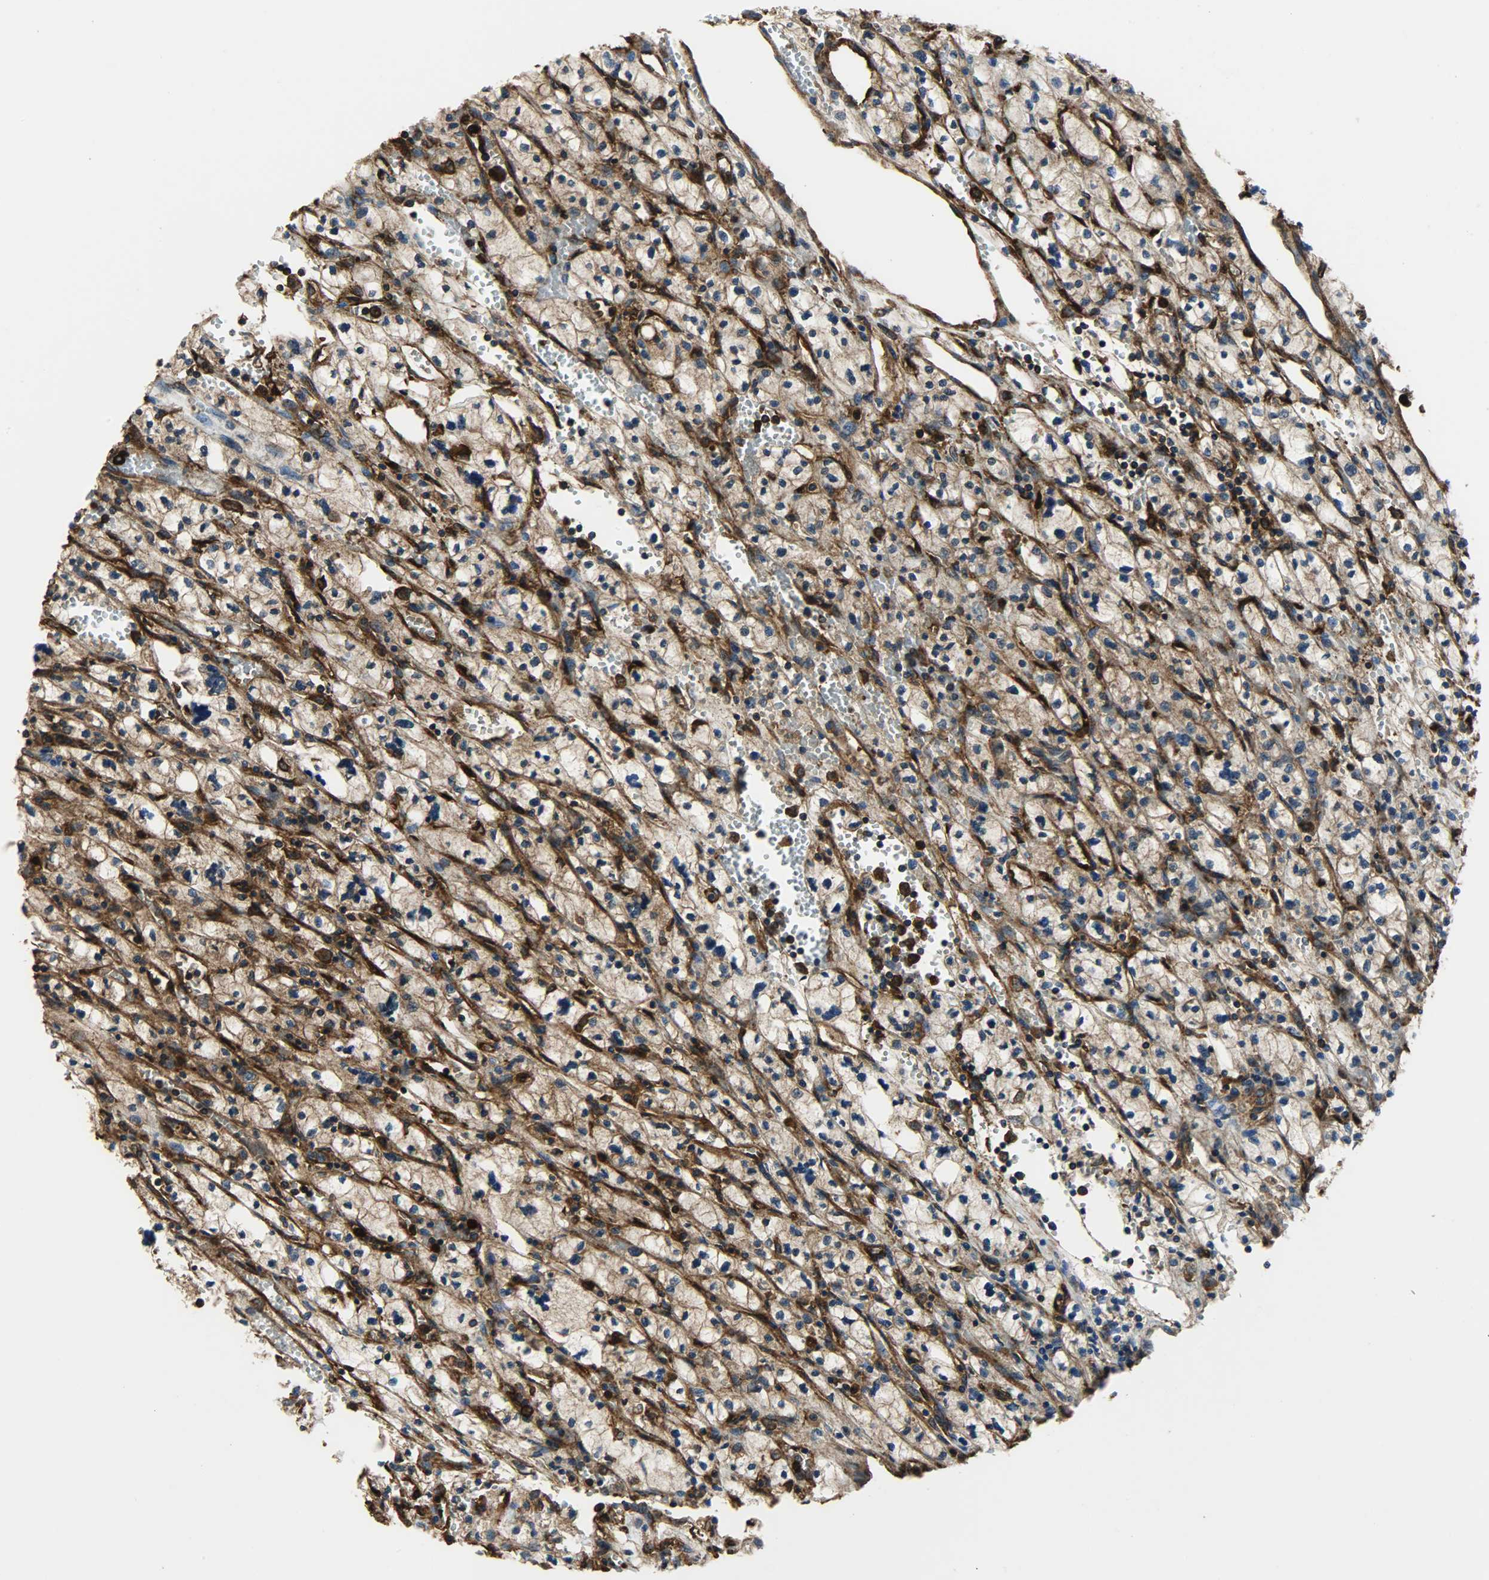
{"staining": {"intensity": "strong", "quantity": ">75%", "location": "cytoplasmic/membranous"}, "tissue": "renal cancer", "cell_type": "Tumor cells", "image_type": "cancer", "snomed": [{"axis": "morphology", "description": "Adenocarcinoma, NOS"}, {"axis": "topography", "description": "Kidney"}], "caption": "About >75% of tumor cells in renal cancer (adenocarcinoma) show strong cytoplasmic/membranous protein expression as visualized by brown immunohistochemical staining.", "gene": "VASP", "patient": {"sex": "female", "age": 83}}